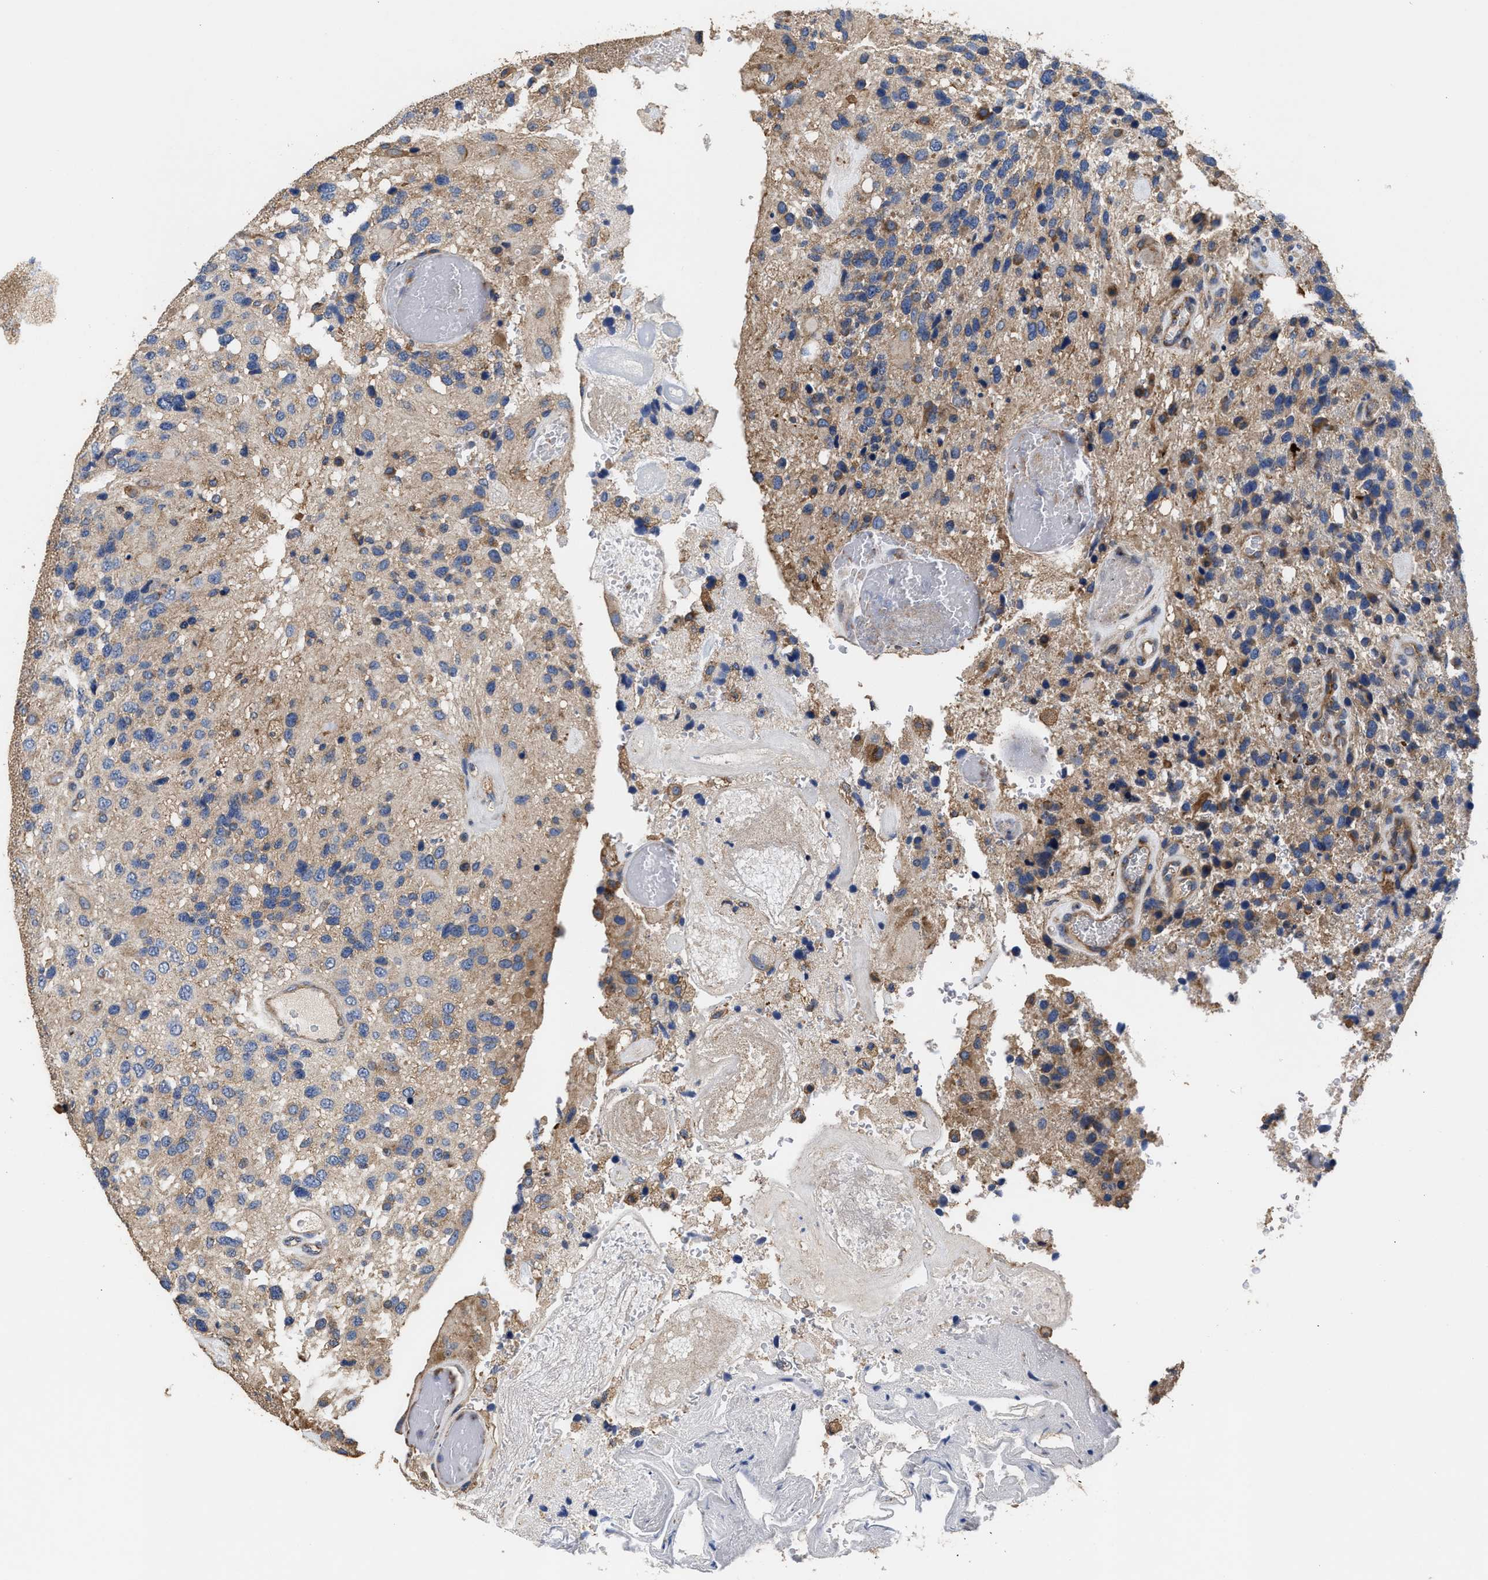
{"staining": {"intensity": "weak", "quantity": ">75%", "location": "cytoplasmic/membranous"}, "tissue": "glioma", "cell_type": "Tumor cells", "image_type": "cancer", "snomed": [{"axis": "morphology", "description": "Glioma, malignant, High grade"}, {"axis": "topography", "description": "Brain"}], "caption": "Glioma tissue demonstrates weak cytoplasmic/membranous staining in approximately >75% of tumor cells The staining was performed using DAB (3,3'-diaminobenzidine), with brown indicating positive protein expression. Nuclei are stained blue with hematoxylin.", "gene": "KLB", "patient": {"sex": "female", "age": 58}}